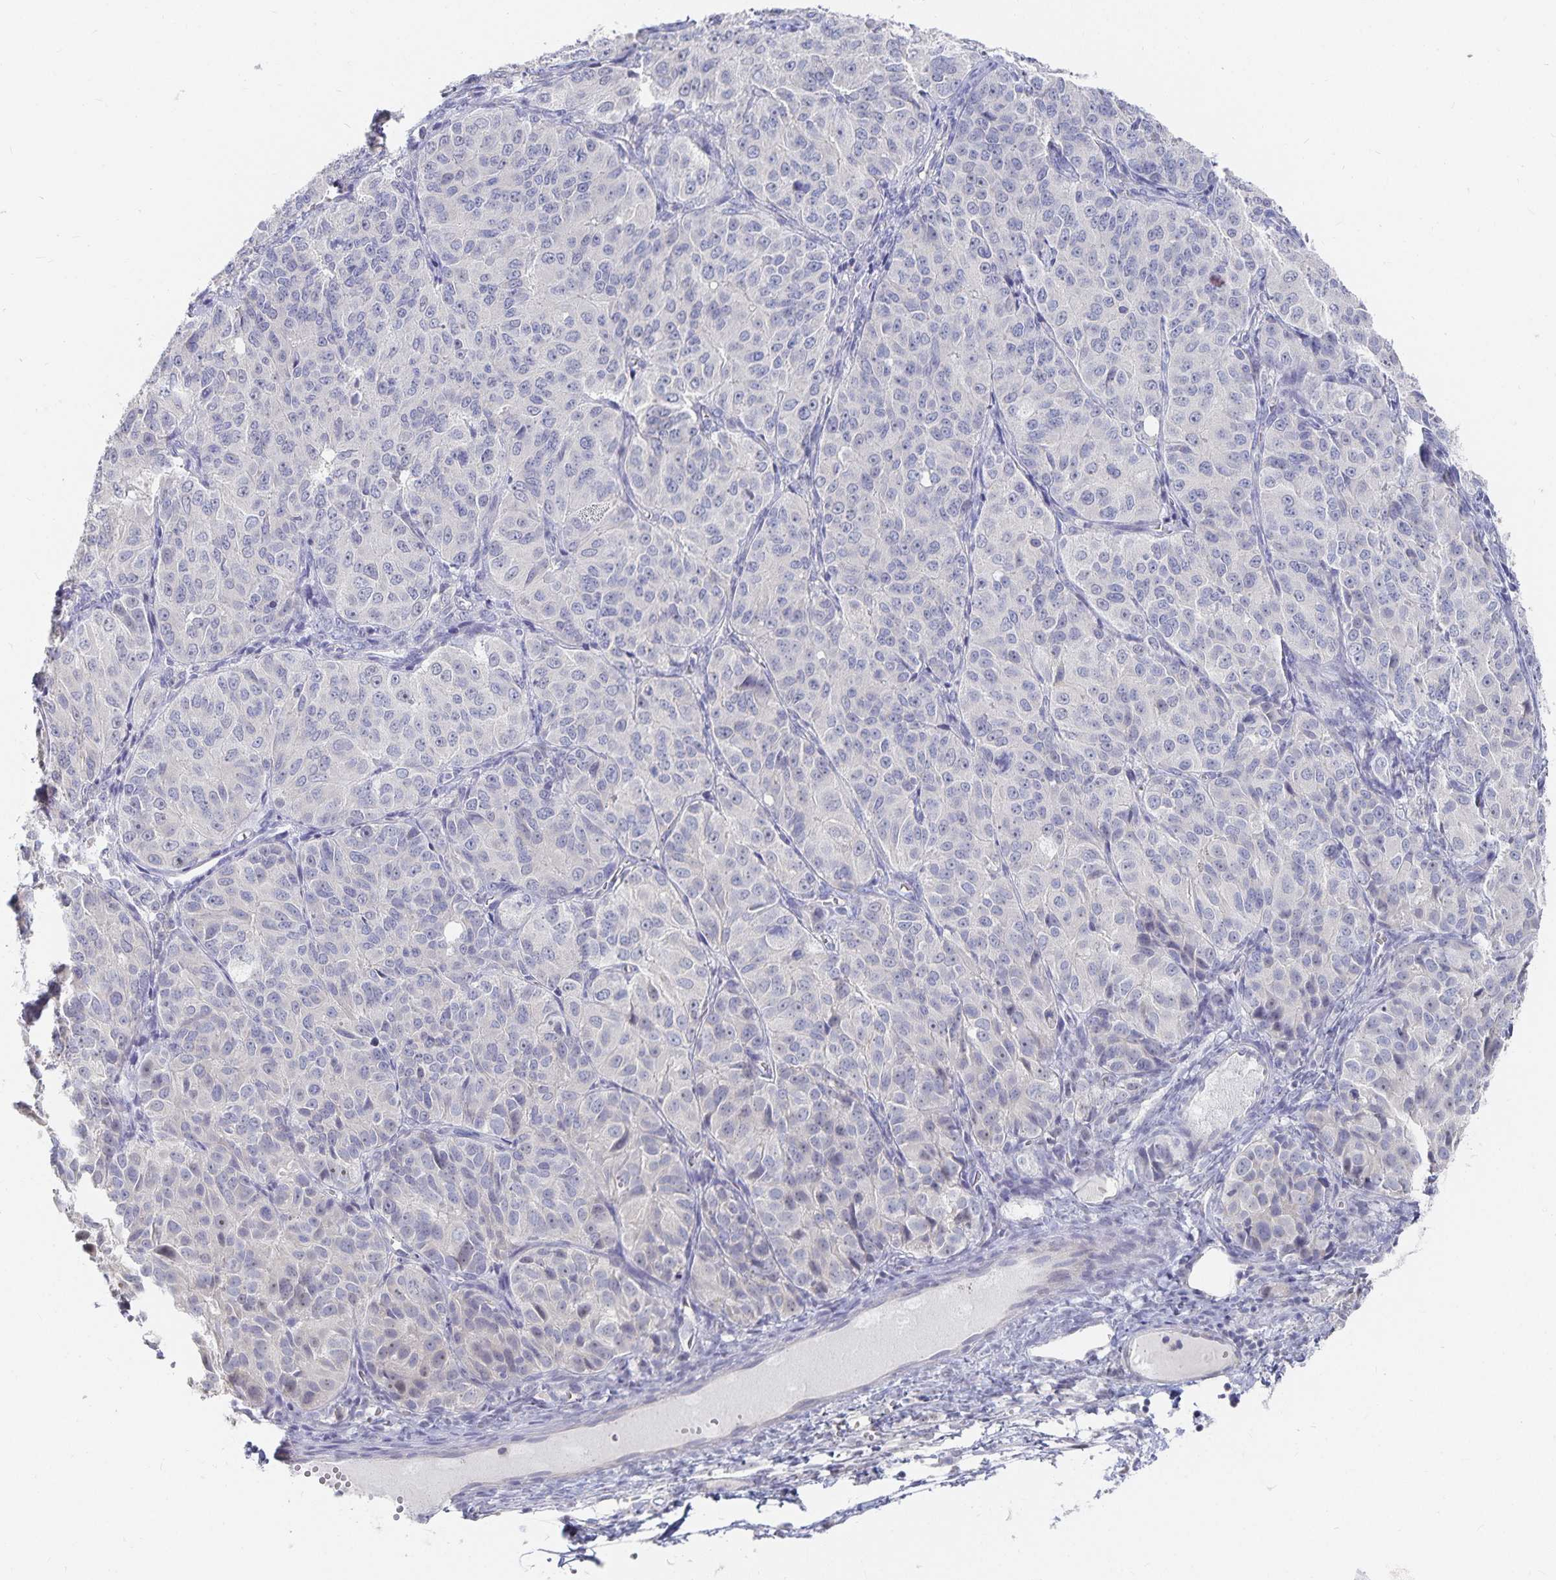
{"staining": {"intensity": "negative", "quantity": "none", "location": "none"}, "tissue": "ovarian cancer", "cell_type": "Tumor cells", "image_type": "cancer", "snomed": [{"axis": "morphology", "description": "Carcinoma, endometroid"}, {"axis": "topography", "description": "Ovary"}], "caption": "Histopathology image shows no protein positivity in tumor cells of ovarian cancer (endometroid carcinoma) tissue.", "gene": "DNAH9", "patient": {"sex": "female", "age": 51}}